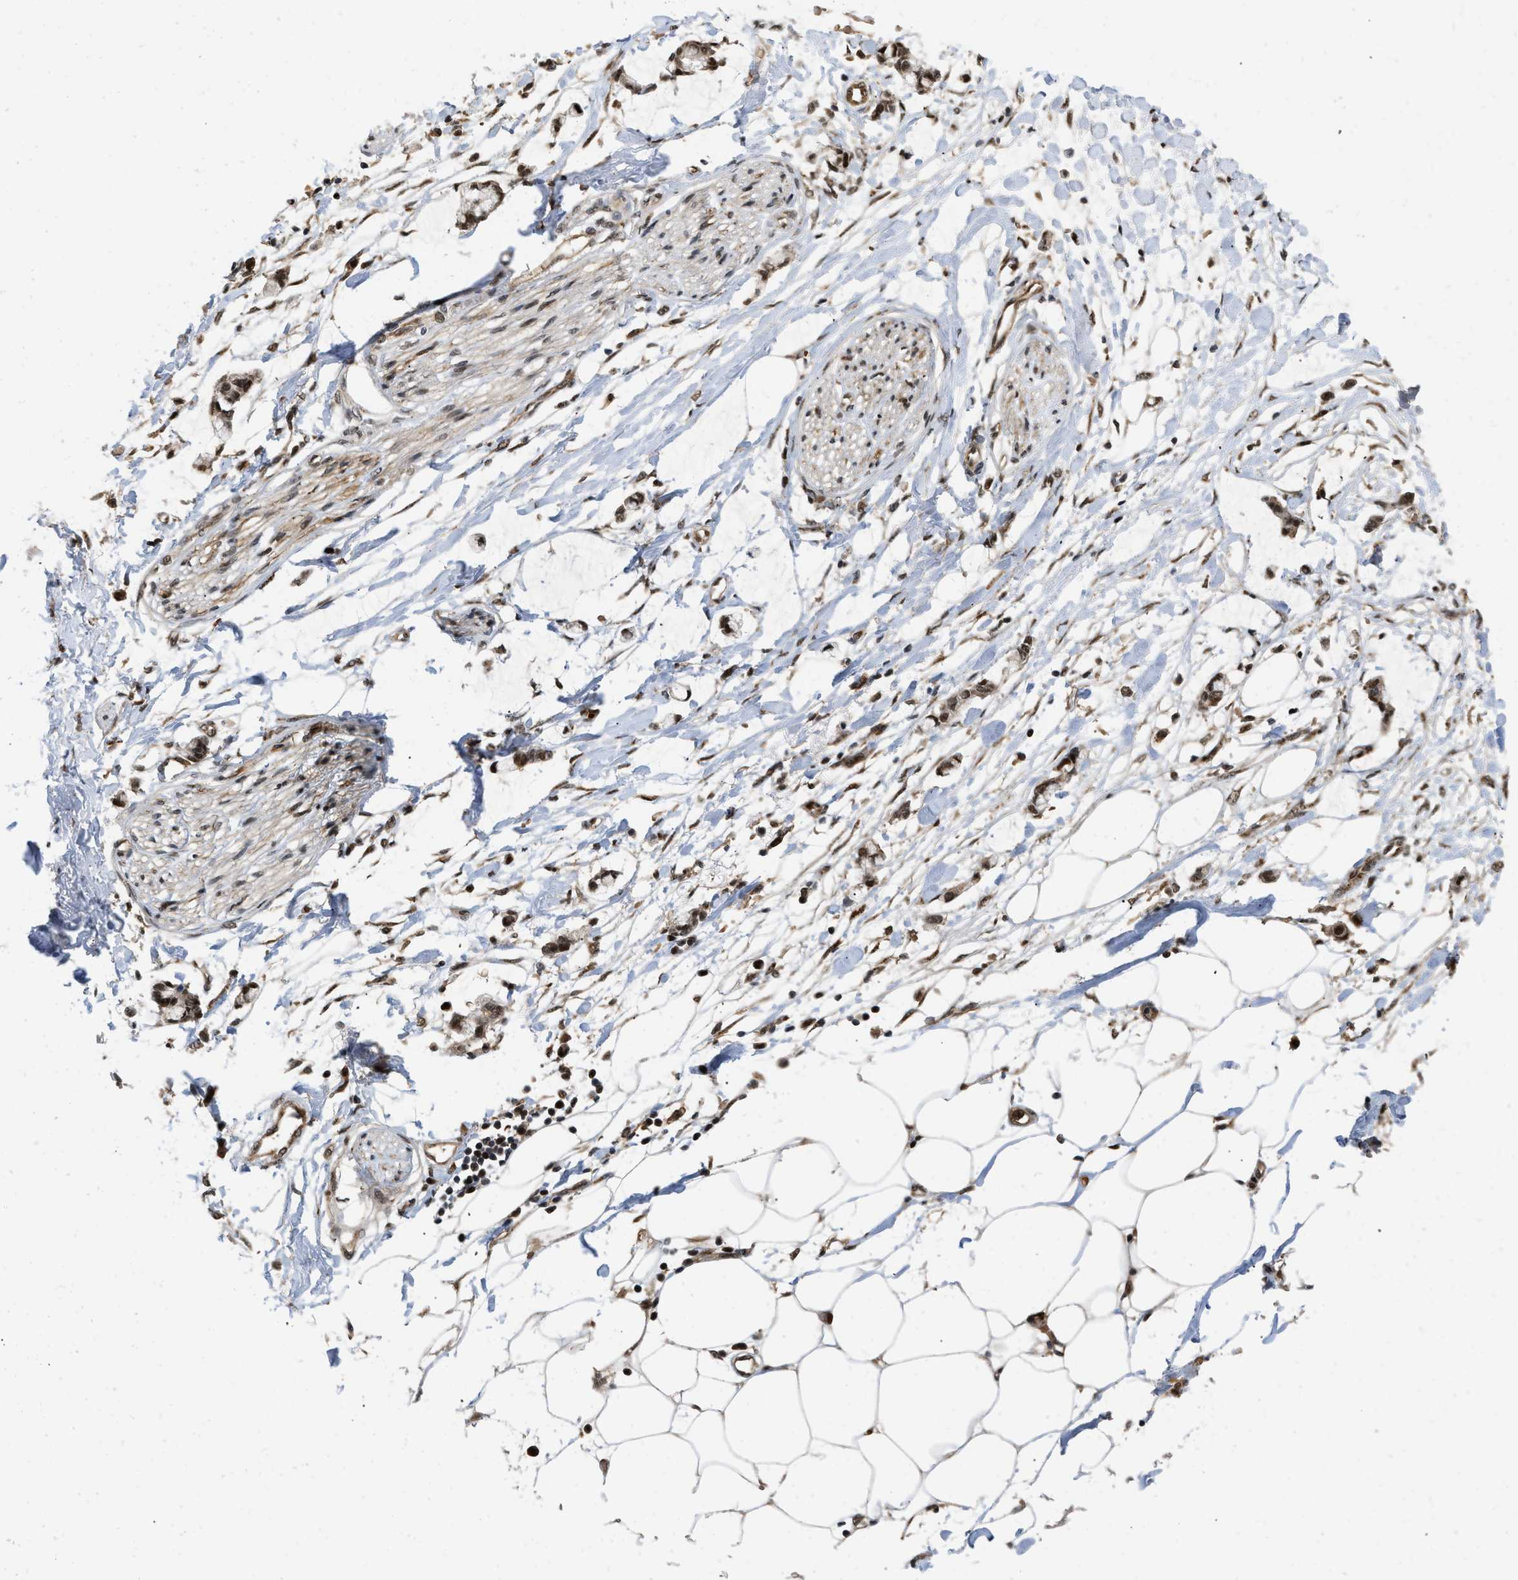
{"staining": {"intensity": "strong", "quantity": ">75%", "location": "nuclear"}, "tissue": "adipose tissue", "cell_type": "Adipocytes", "image_type": "normal", "snomed": [{"axis": "morphology", "description": "Normal tissue, NOS"}, {"axis": "morphology", "description": "Adenocarcinoma, NOS"}, {"axis": "topography", "description": "Colon"}, {"axis": "topography", "description": "Peripheral nerve tissue"}], "caption": "Protein analysis of normal adipose tissue reveals strong nuclear positivity in approximately >75% of adipocytes. (IHC, brightfield microscopy, high magnification).", "gene": "ANKRD11", "patient": {"sex": "male", "age": 14}}